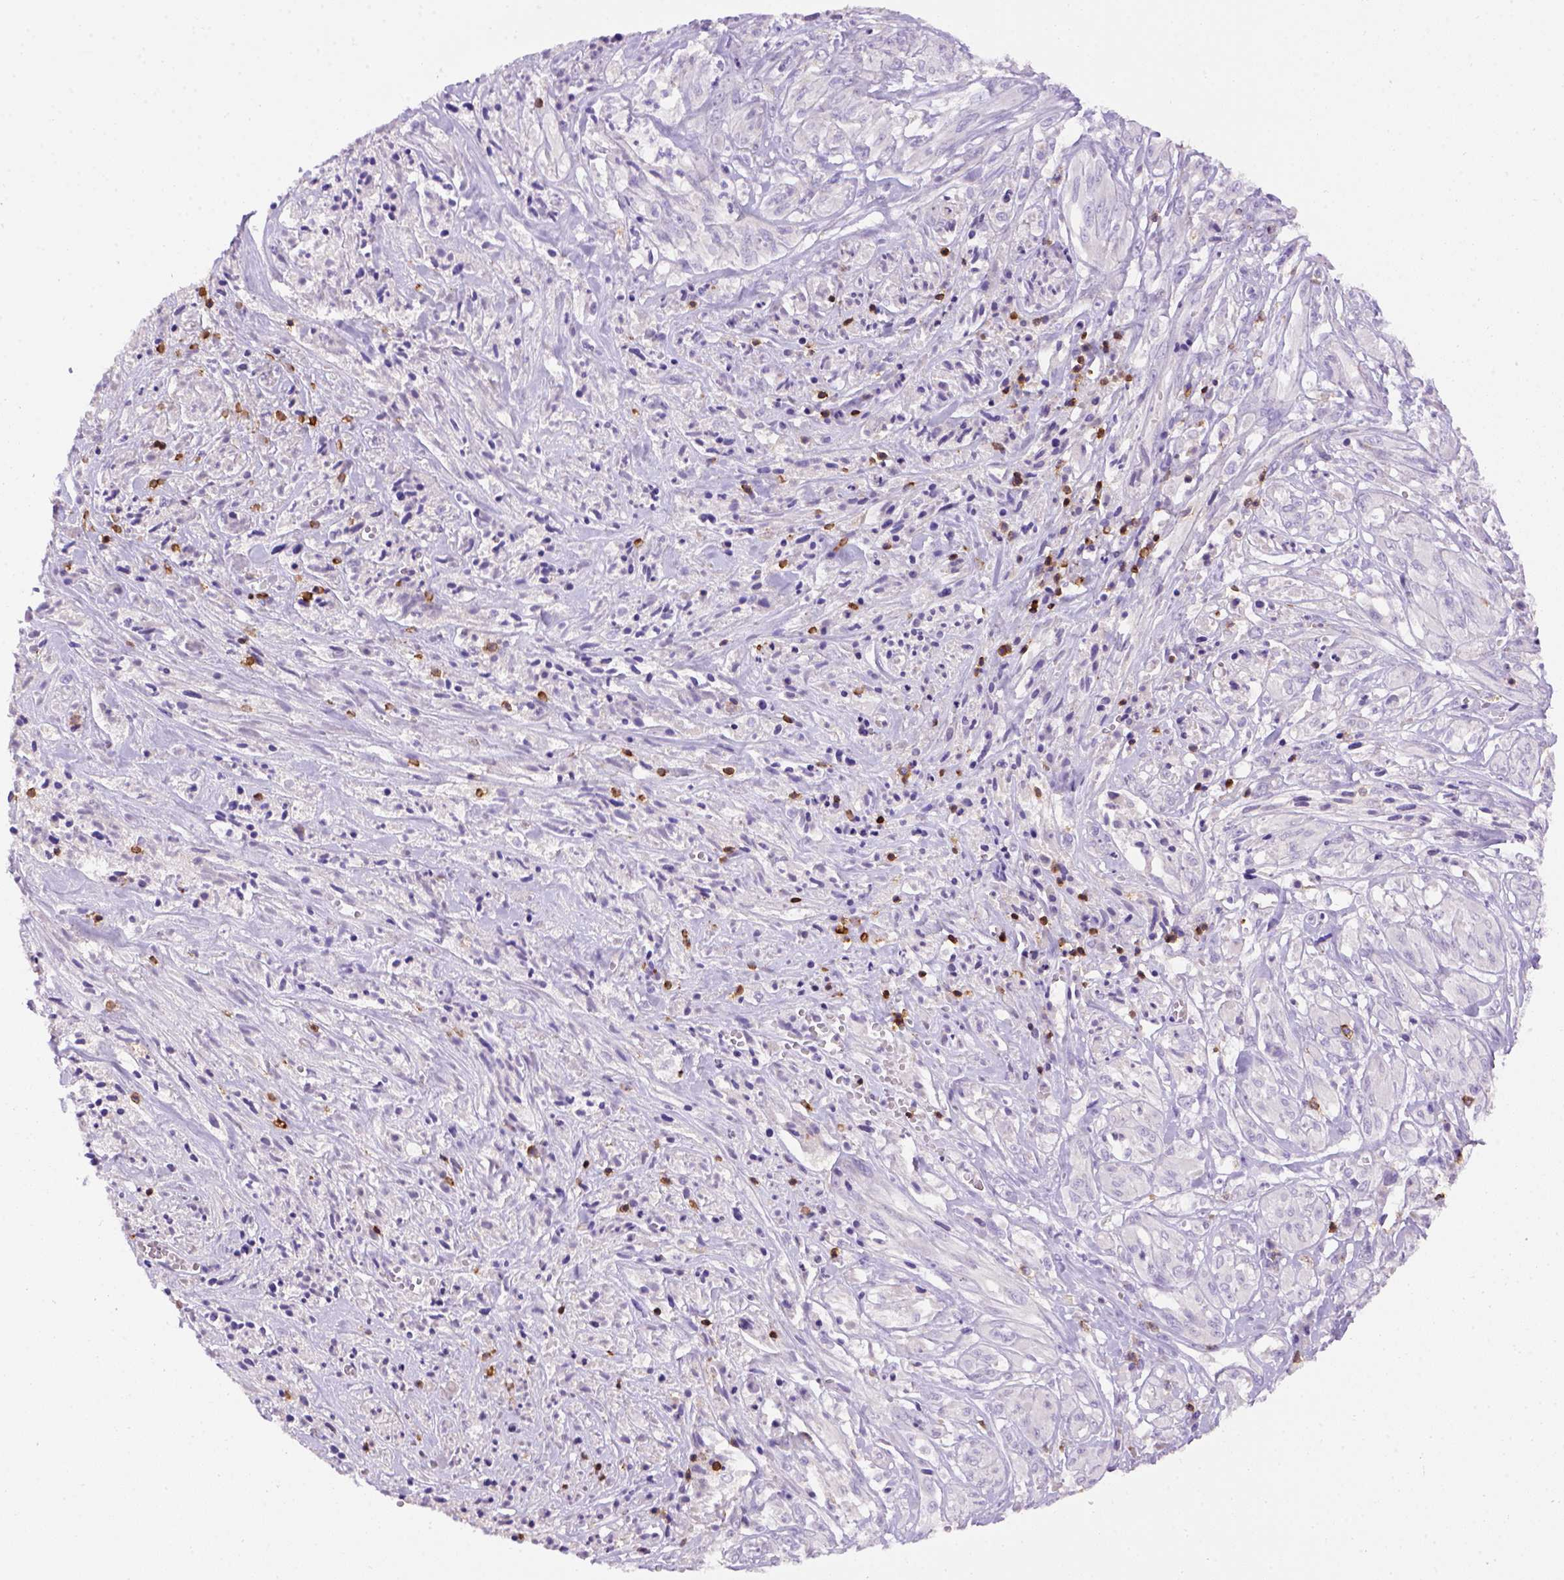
{"staining": {"intensity": "negative", "quantity": "none", "location": "none"}, "tissue": "melanoma", "cell_type": "Tumor cells", "image_type": "cancer", "snomed": [{"axis": "morphology", "description": "Malignant melanoma, NOS"}, {"axis": "topography", "description": "Skin"}], "caption": "The image displays no significant expression in tumor cells of malignant melanoma. The staining was performed using DAB (3,3'-diaminobenzidine) to visualize the protein expression in brown, while the nuclei were stained in blue with hematoxylin (Magnification: 20x).", "gene": "CD3E", "patient": {"sex": "female", "age": 91}}